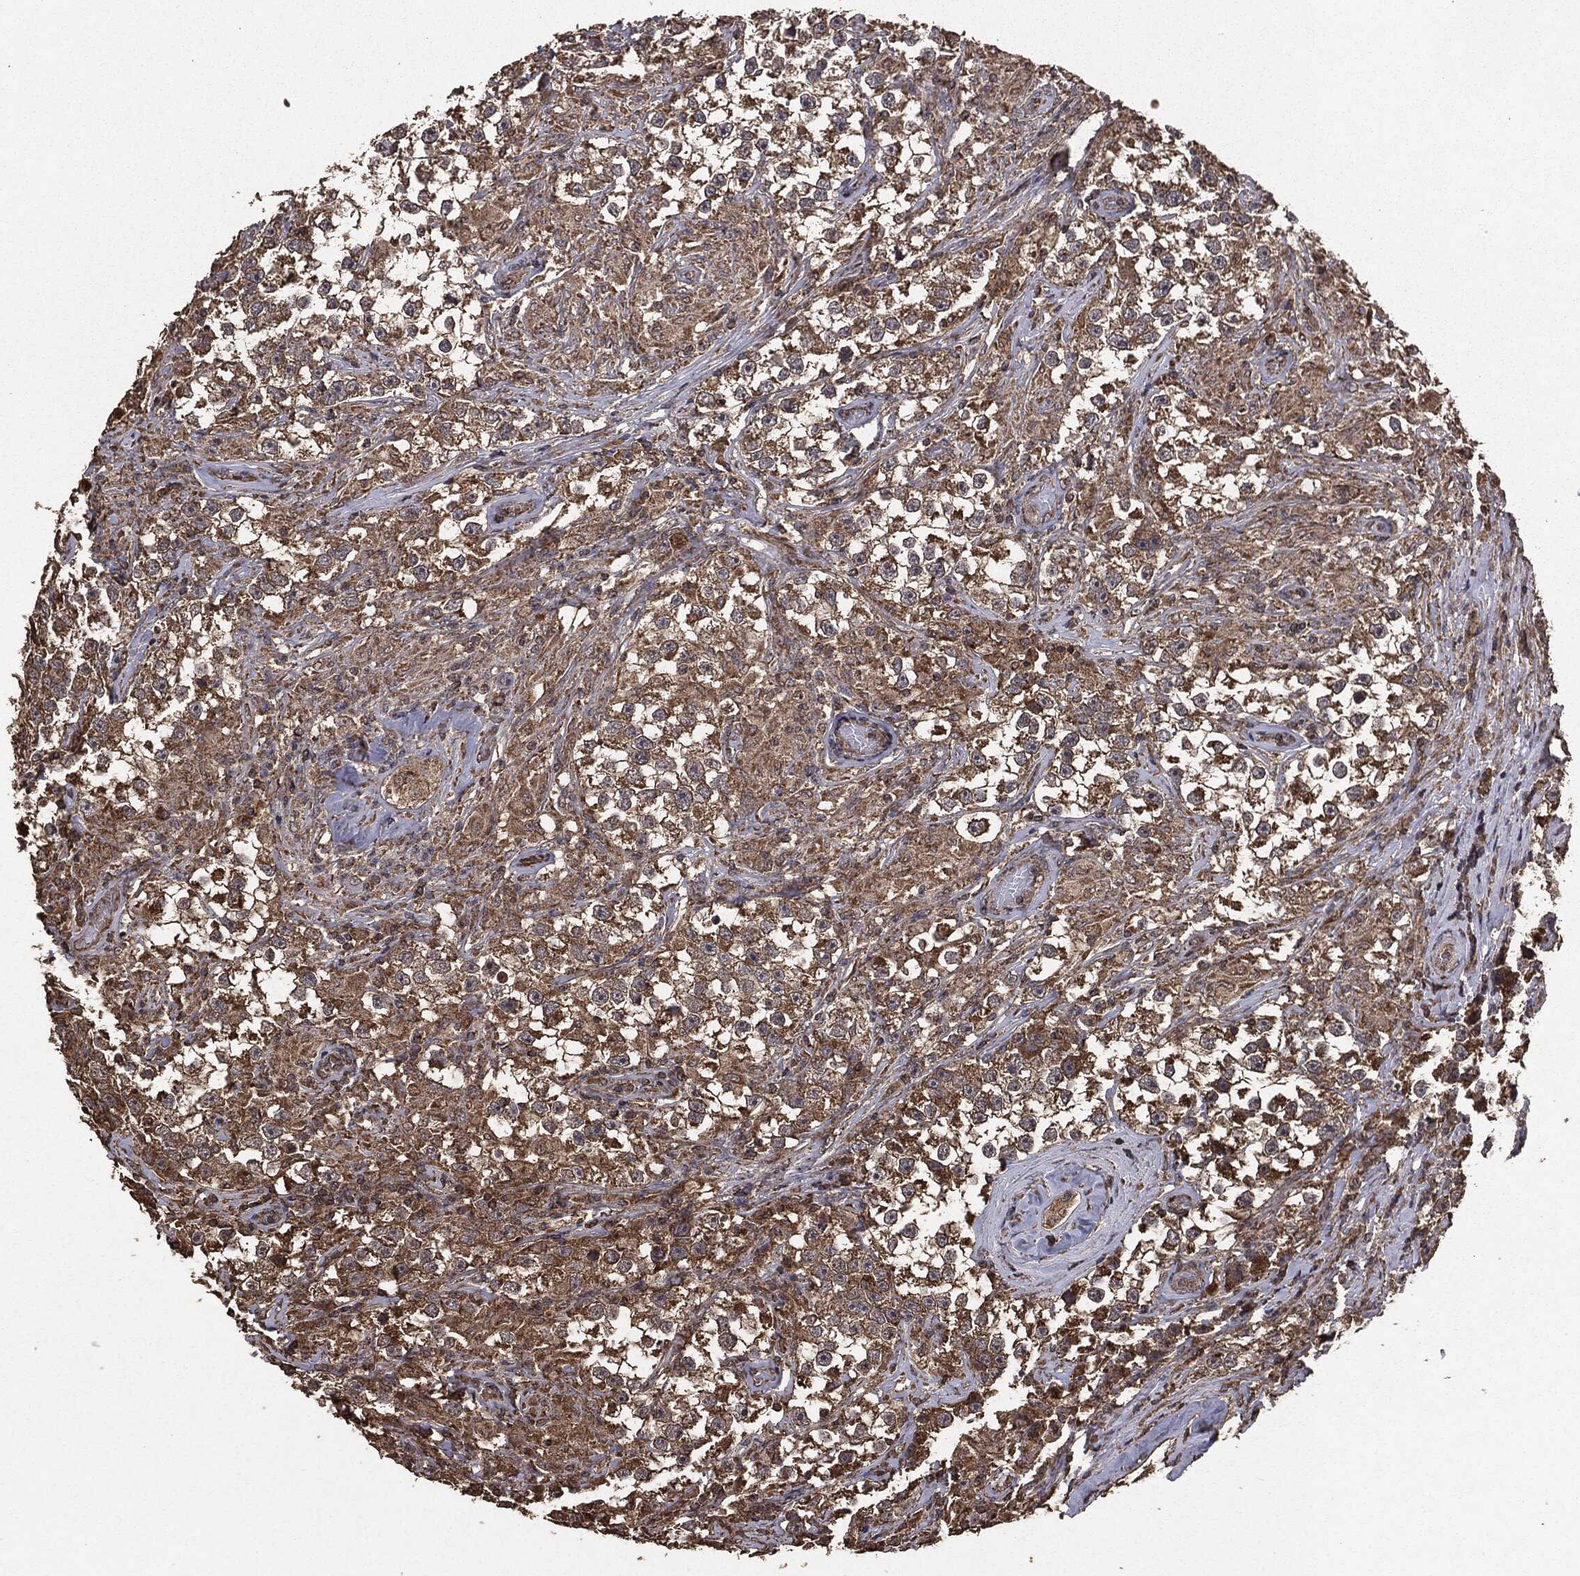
{"staining": {"intensity": "moderate", "quantity": ">75%", "location": "cytoplasmic/membranous"}, "tissue": "testis cancer", "cell_type": "Tumor cells", "image_type": "cancer", "snomed": [{"axis": "morphology", "description": "Seminoma, NOS"}, {"axis": "topography", "description": "Testis"}], "caption": "Moderate cytoplasmic/membranous staining is present in about >75% of tumor cells in testis seminoma.", "gene": "MTOR", "patient": {"sex": "male", "age": 46}}